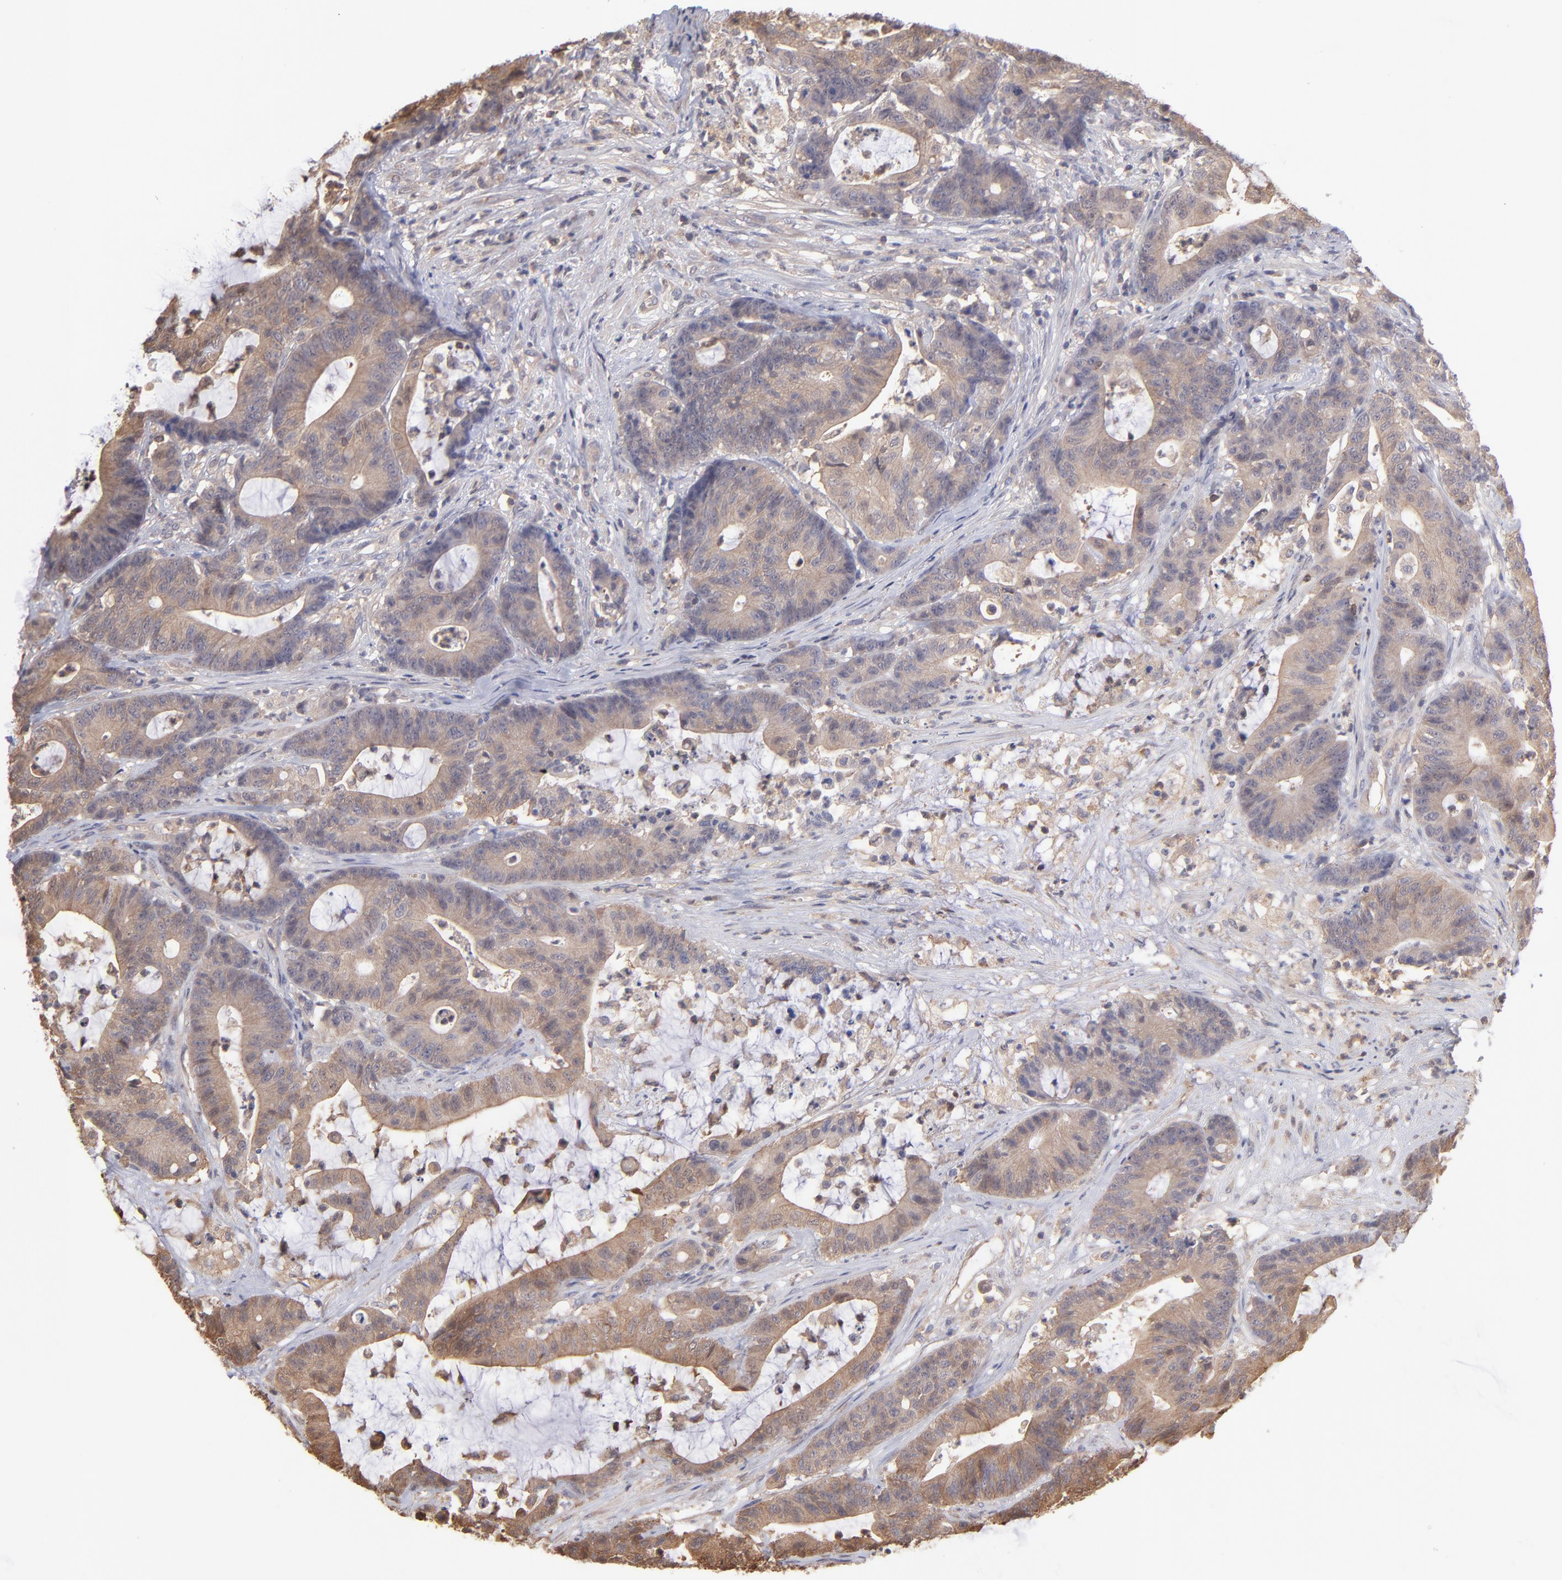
{"staining": {"intensity": "moderate", "quantity": ">75%", "location": "cytoplasmic/membranous"}, "tissue": "colorectal cancer", "cell_type": "Tumor cells", "image_type": "cancer", "snomed": [{"axis": "morphology", "description": "Adenocarcinoma, NOS"}, {"axis": "topography", "description": "Colon"}], "caption": "Brown immunohistochemical staining in human colorectal cancer (adenocarcinoma) displays moderate cytoplasmic/membranous expression in approximately >75% of tumor cells.", "gene": "MAP2K2", "patient": {"sex": "female", "age": 84}}